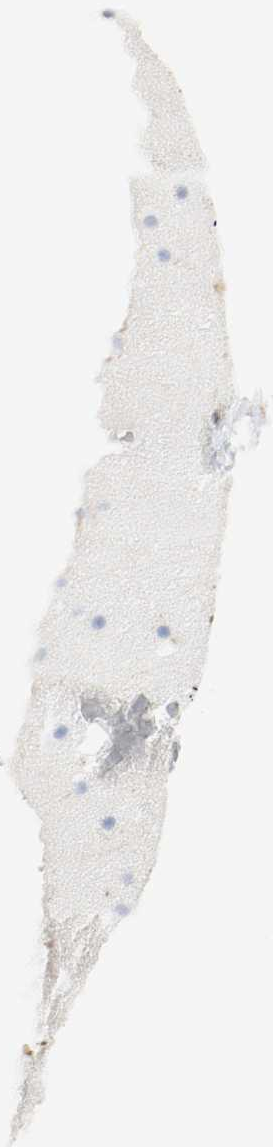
{"staining": {"intensity": "negative", "quantity": "none", "location": "none"}, "tissue": "cerebellum", "cell_type": "Cells in granular layer", "image_type": "normal", "snomed": [{"axis": "morphology", "description": "Normal tissue, NOS"}, {"axis": "topography", "description": "Cerebellum"}], "caption": "This is an immunohistochemistry micrograph of benign human cerebellum. There is no expression in cells in granular layer.", "gene": "ARPC1B", "patient": {"sex": "male", "age": 45}}